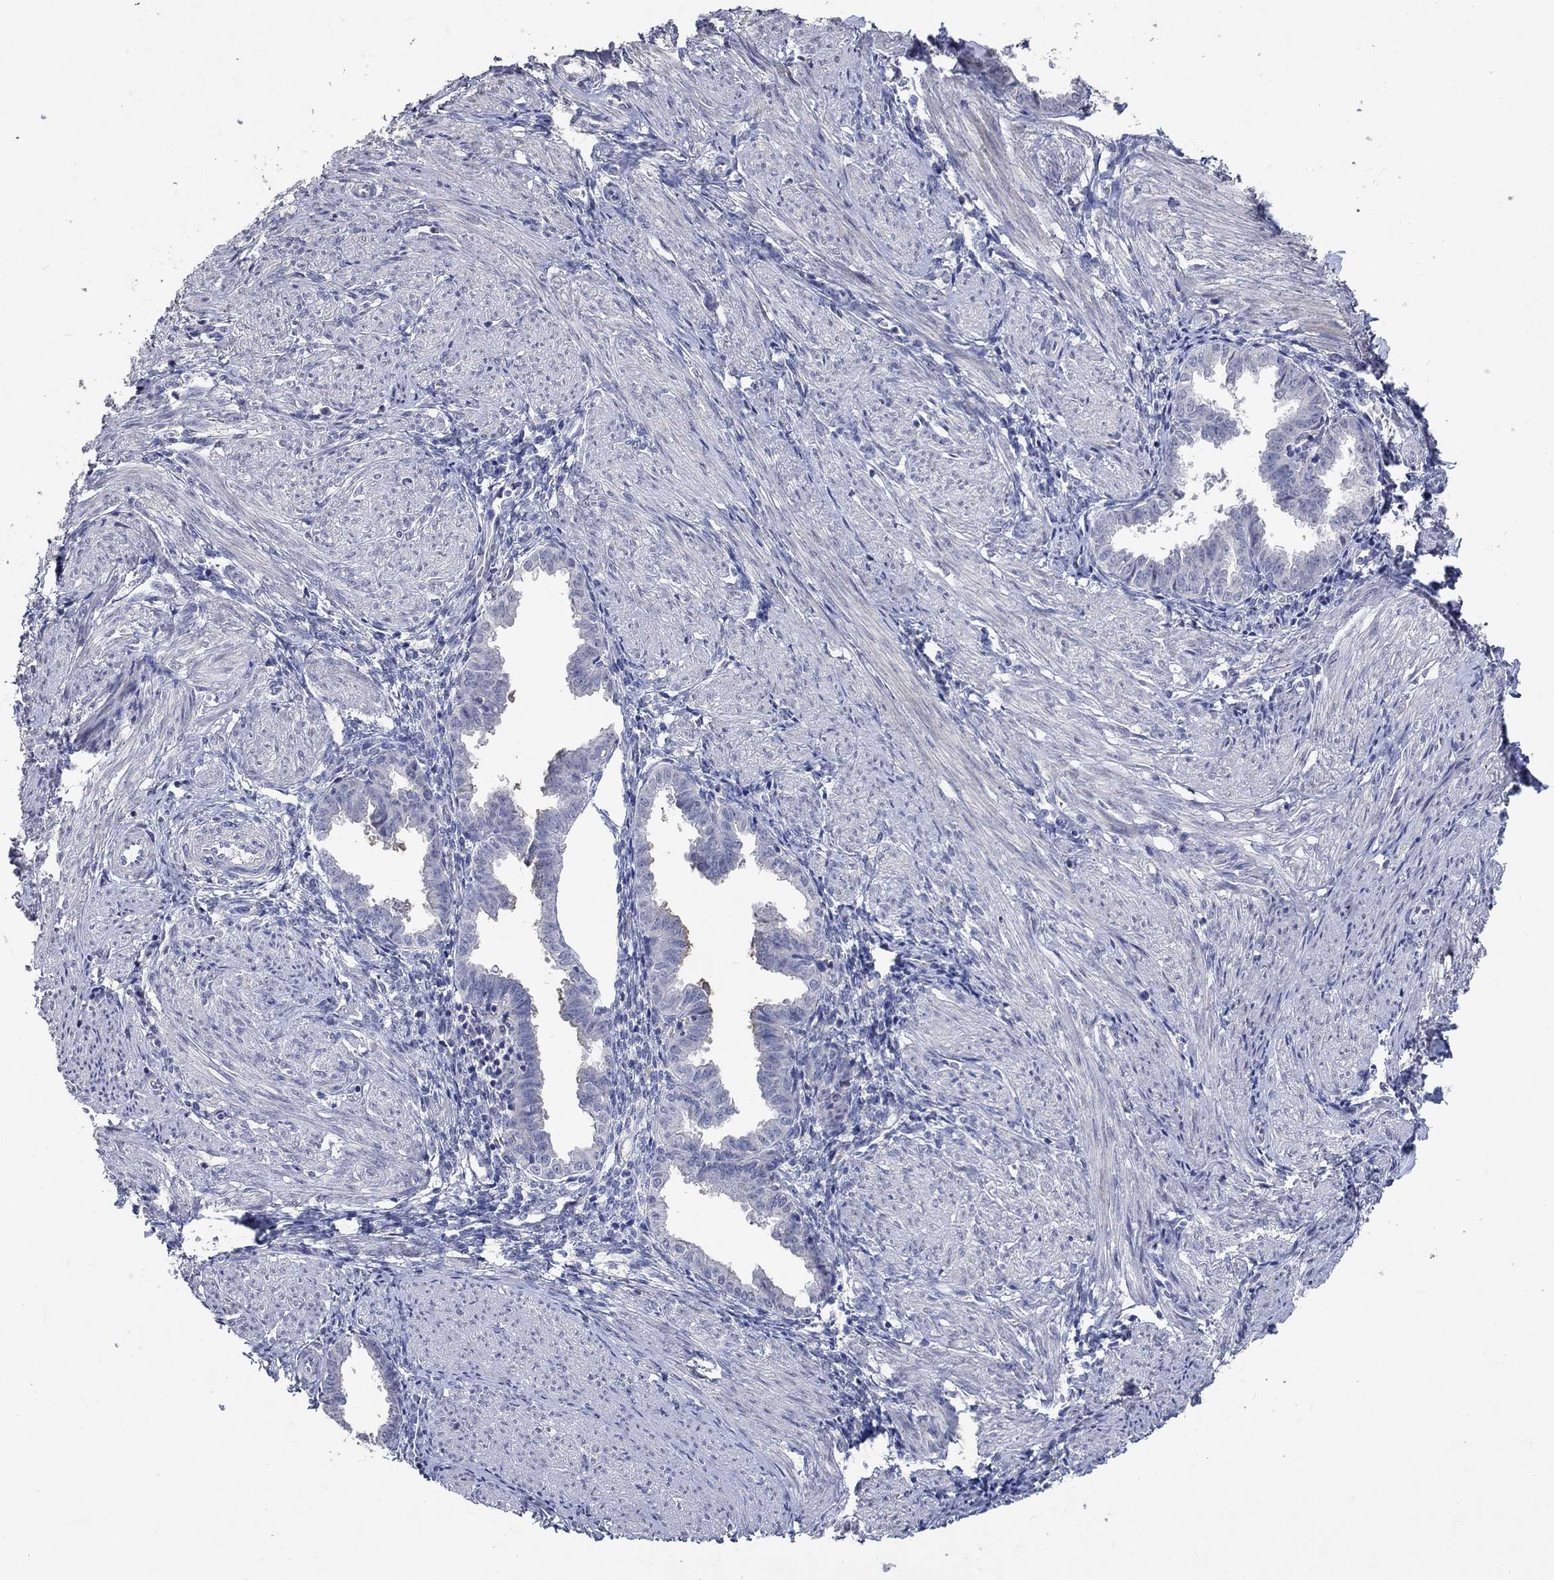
{"staining": {"intensity": "negative", "quantity": "none", "location": "none"}, "tissue": "endometrium", "cell_type": "Cells in endometrial stroma", "image_type": "normal", "snomed": [{"axis": "morphology", "description": "Normal tissue, NOS"}, {"axis": "topography", "description": "Endometrium"}], "caption": "IHC of normal human endometrium exhibits no staining in cells in endometrial stroma.", "gene": "TMEM169", "patient": {"sex": "female", "age": 37}}